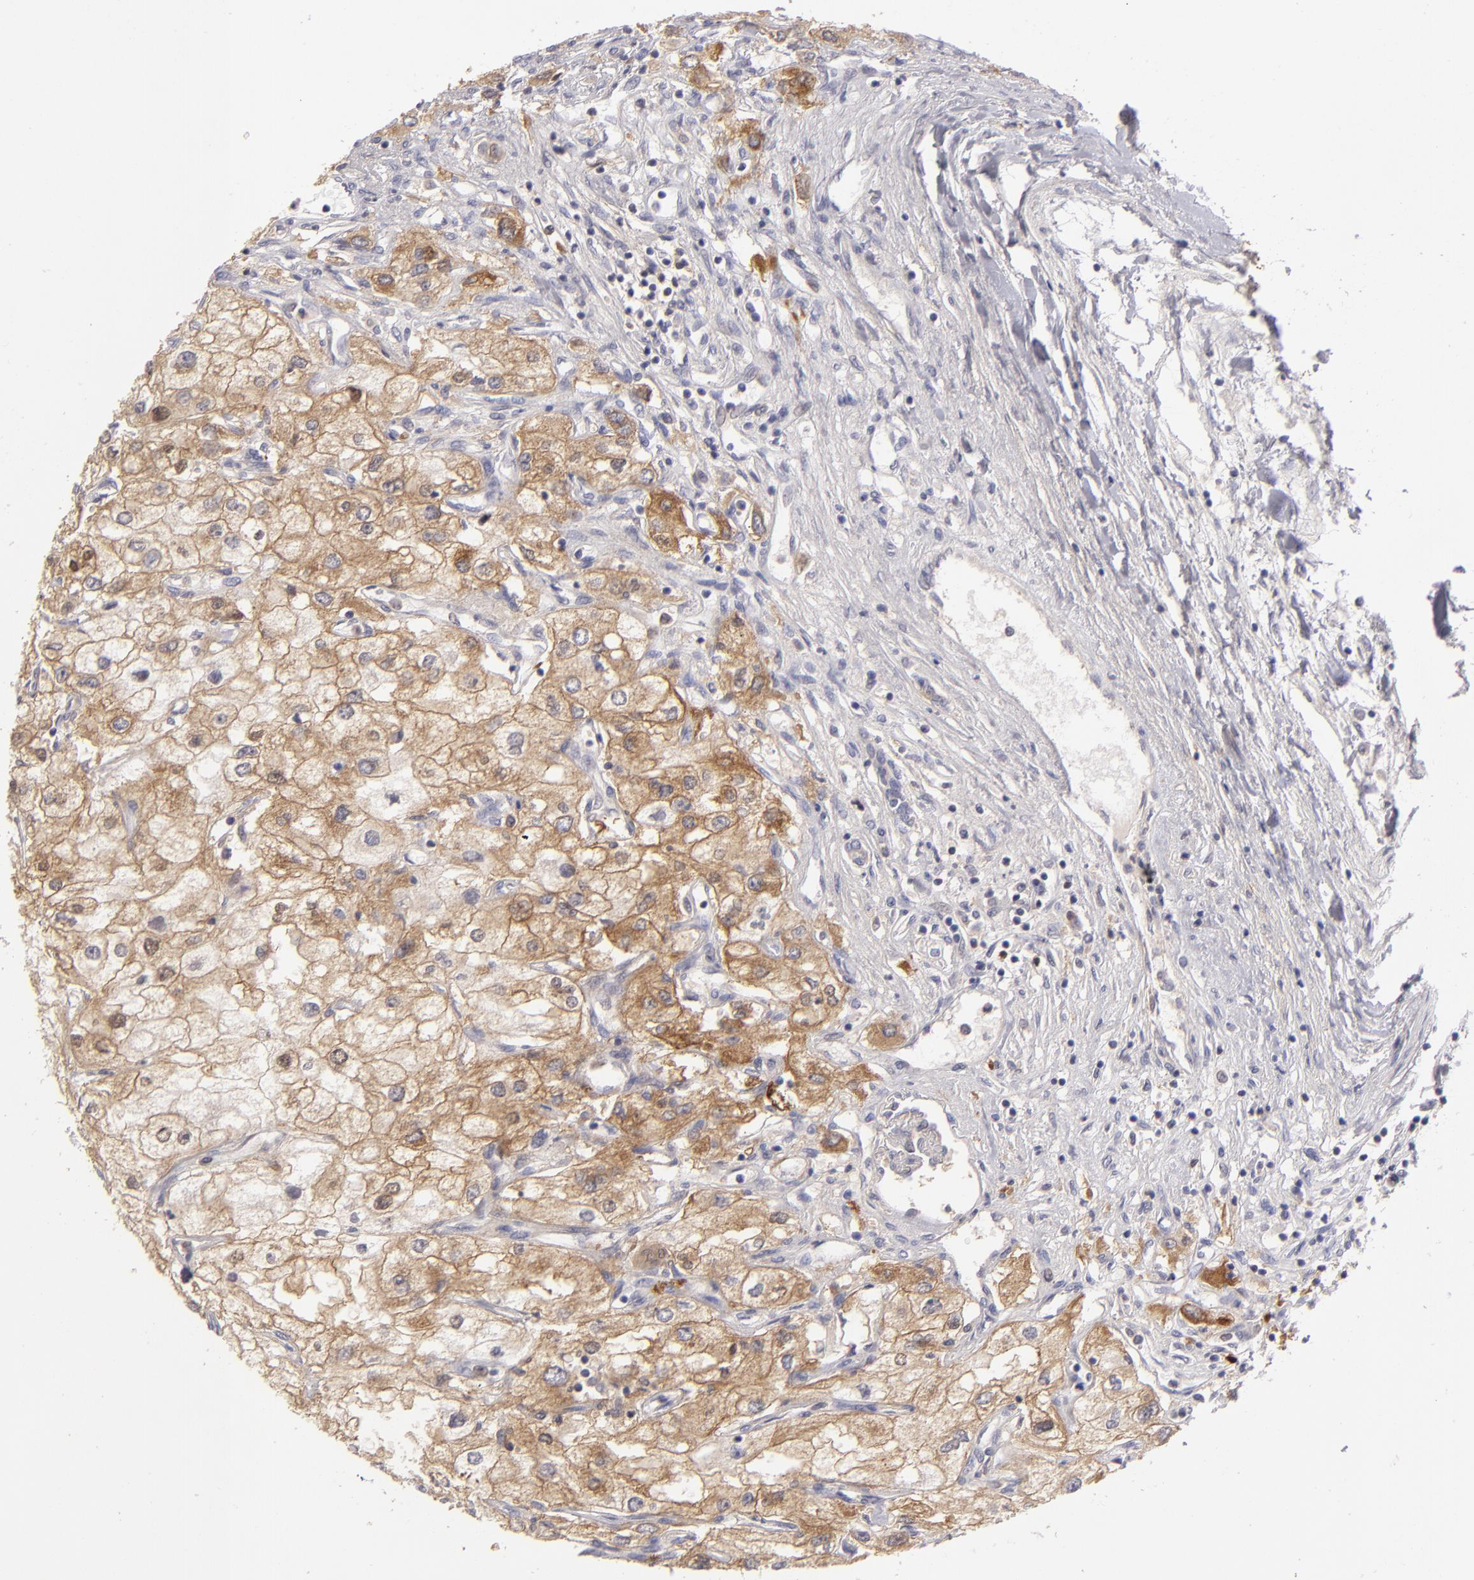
{"staining": {"intensity": "moderate", "quantity": ">75%", "location": "cytoplasmic/membranous"}, "tissue": "renal cancer", "cell_type": "Tumor cells", "image_type": "cancer", "snomed": [{"axis": "morphology", "description": "Adenocarcinoma, NOS"}, {"axis": "topography", "description": "Kidney"}], "caption": "This is a micrograph of IHC staining of renal adenocarcinoma, which shows moderate staining in the cytoplasmic/membranous of tumor cells.", "gene": "MMP10", "patient": {"sex": "male", "age": 57}}